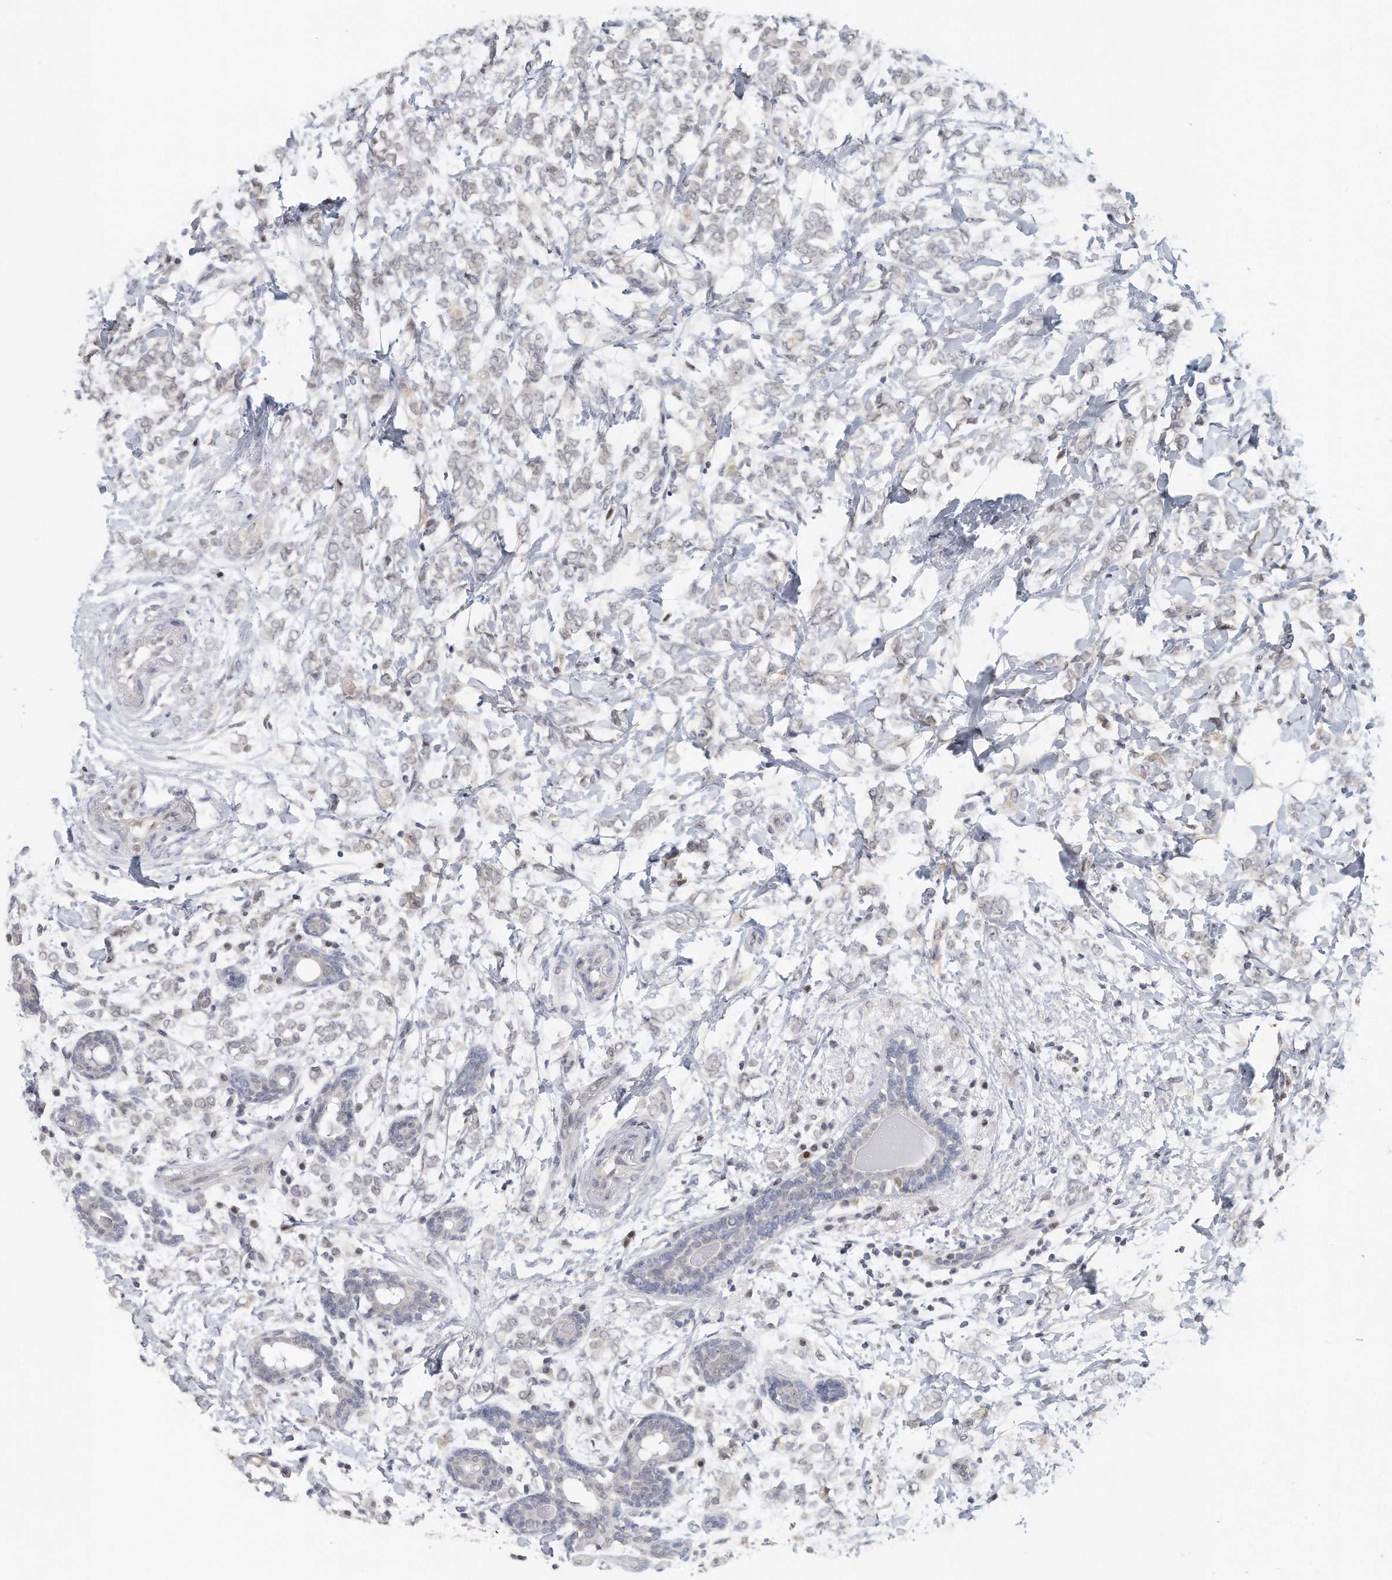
{"staining": {"intensity": "negative", "quantity": "none", "location": "none"}, "tissue": "breast cancer", "cell_type": "Tumor cells", "image_type": "cancer", "snomed": [{"axis": "morphology", "description": "Normal tissue, NOS"}, {"axis": "morphology", "description": "Lobular carcinoma"}, {"axis": "topography", "description": "Breast"}], "caption": "Immunohistochemical staining of human breast lobular carcinoma reveals no significant expression in tumor cells. The staining is performed using DAB brown chromogen with nuclei counter-stained in using hematoxylin.", "gene": "DDX43", "patient": {"sex": "female", "age": 47}}